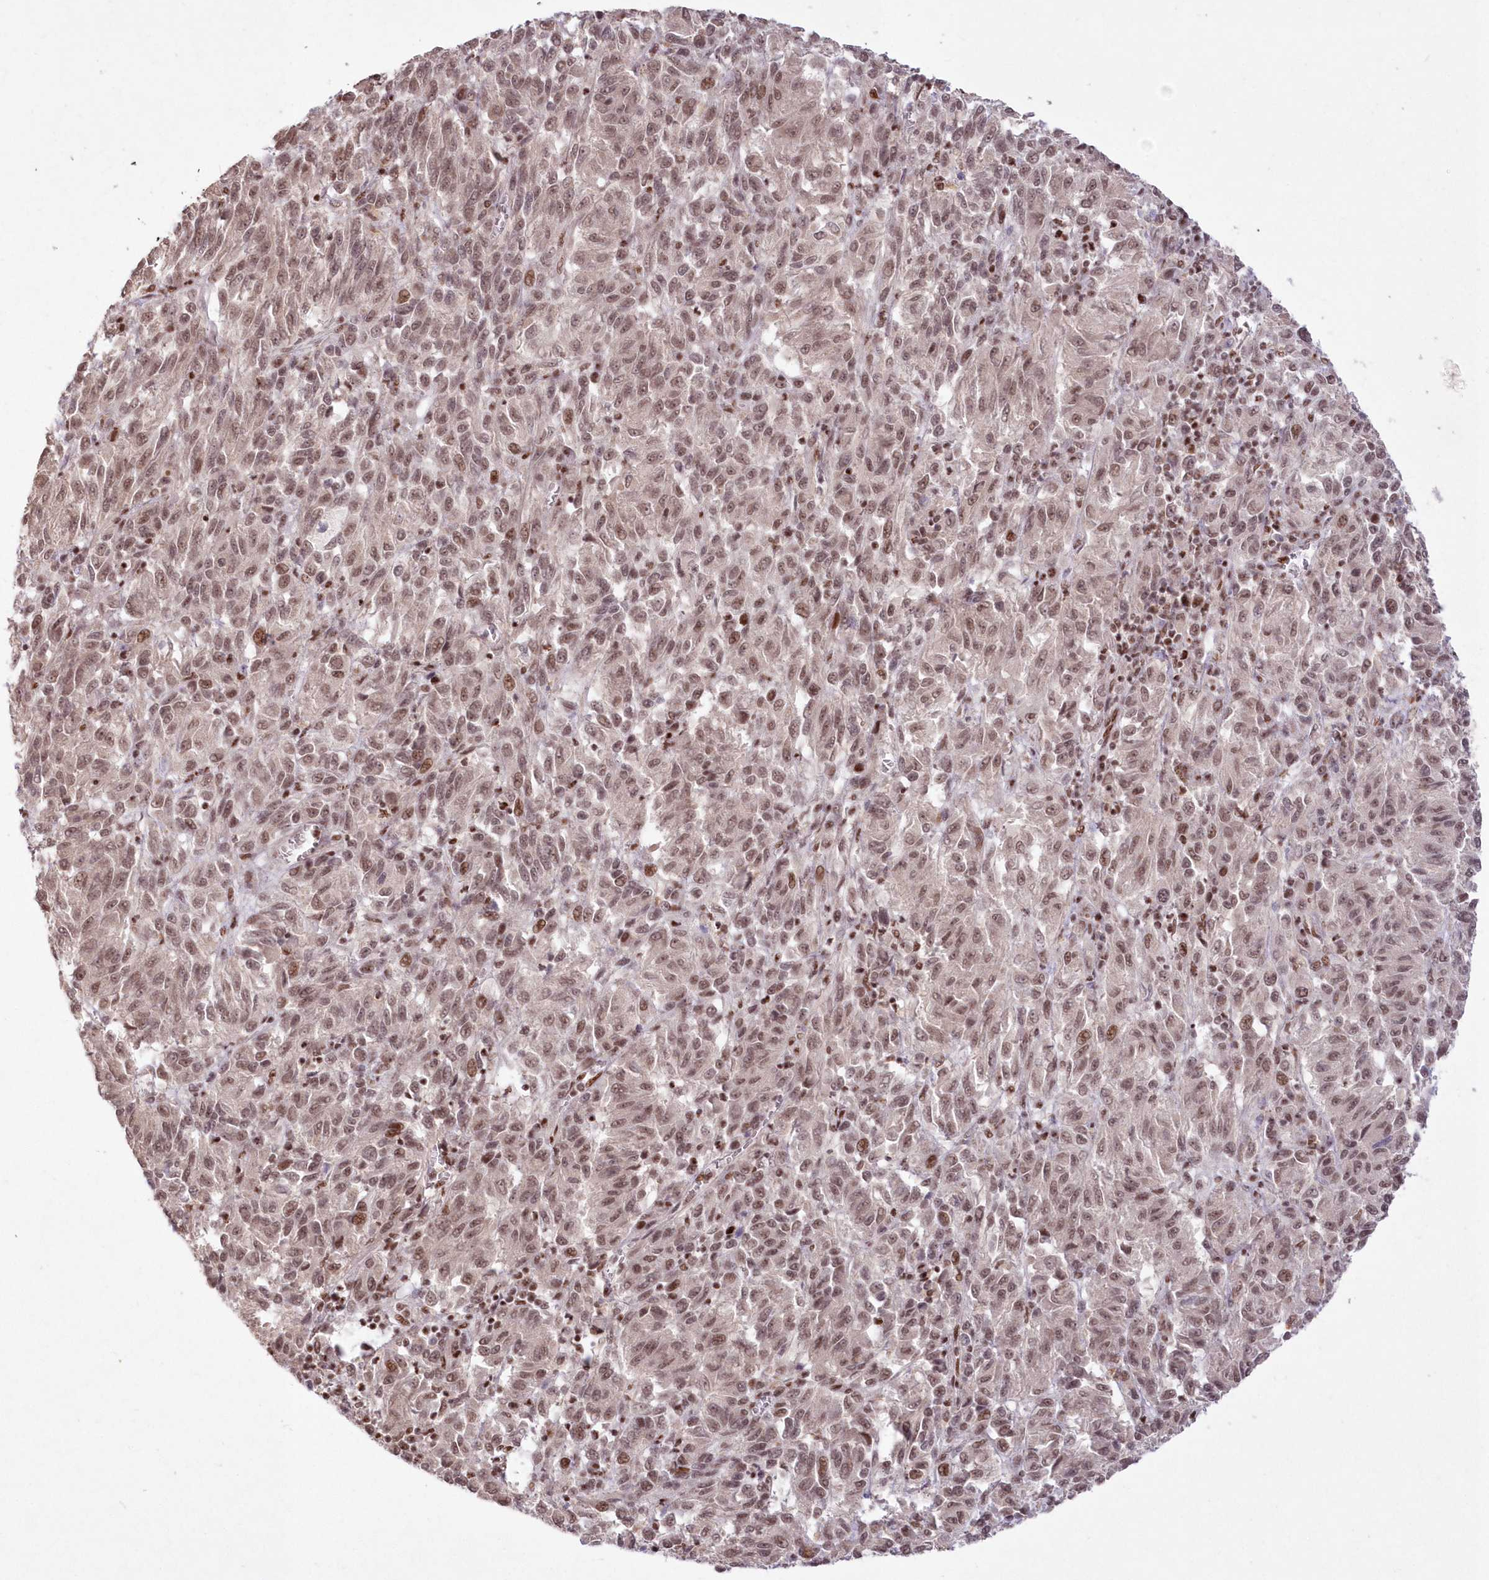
{"staining": {"intensity": "moderate", "quantity": ">75%", "location": "nuclear"}, "tissue": "melanoma", "cell_type": "Tumor cells", "image_type": "cancer", "snomed": [{"axis": "morphology", "description": "Malignant melanoma, Metastatic site"}, {"axis": "topography", "description": "Lung"}], "caption": "IHC of human malignant melanoma (metastatic site) reveals medium levels of moderate nuclear expression in about >75% of tumor cells.", "gene": "WBP1L", "patient": {"sex": "male", "age": 64}}